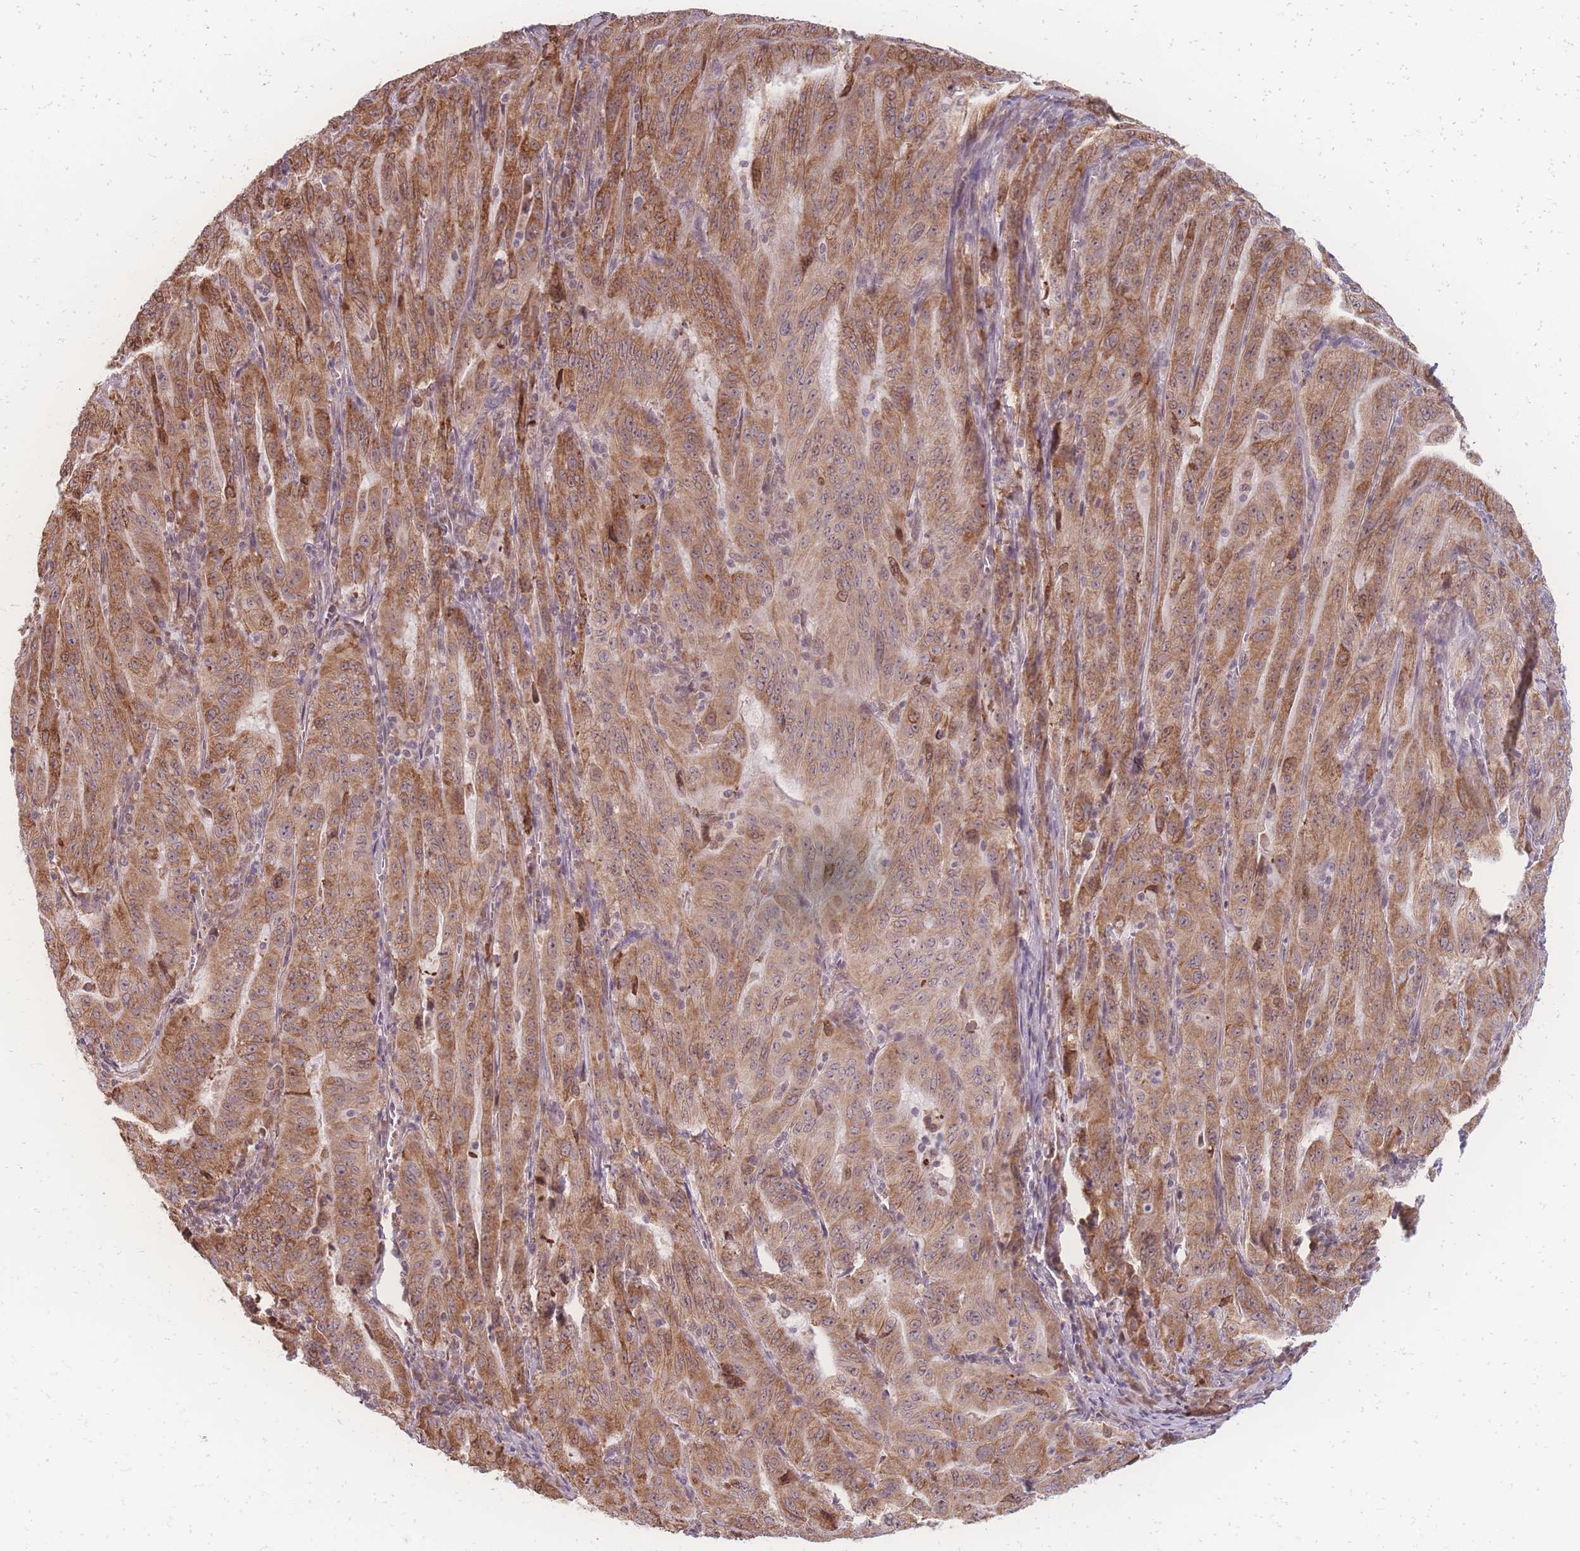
{"staining": {"intensity": "moderate", "quantity": ">75%", "location": "cytoplasmic/membranous,nuclear"}, "tissue": "pancreatic cancer", "cell_type": "Tumor cells", "image_type": "cancer", "snomed": [{"axis": "morphology", "description": "Adenocarcinoma, NOS"}, {"axis": "topography", "description": "Pancreas"}], "caption": "Immunohistochemical staining of pancreatic cancer exhibits medium levels of moderate cytoplasmic/membranous and nuclear positivity in approximately >75% of tumor cells.", "gene": "ZC3H13", "patient": {"sex": "male", "age": 63}}